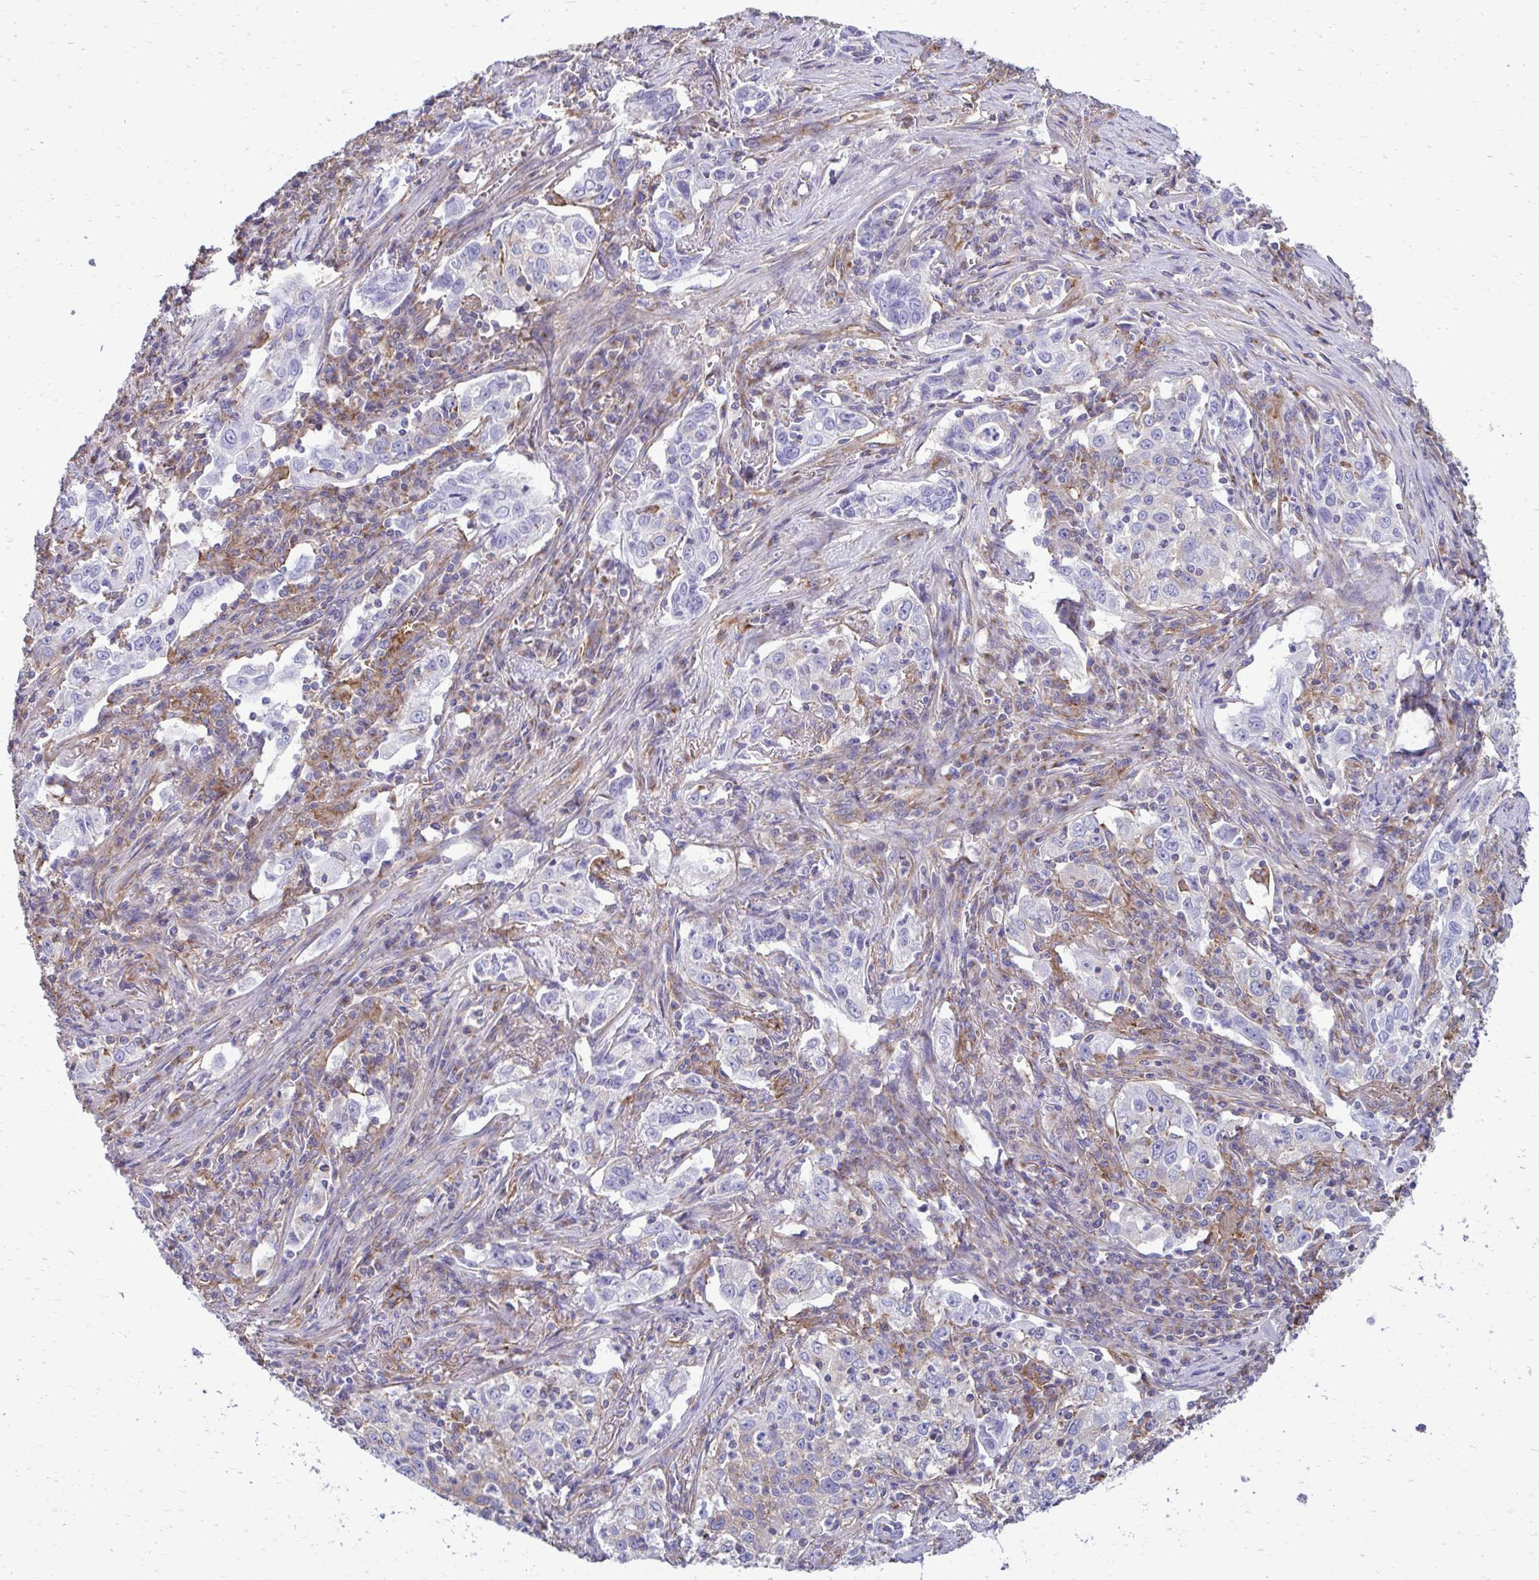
{"staining": {"intensity": "weak", "quantity": "<25%", "location": "cytoplasmic/membranous"}, "tissue": "lung cancer", "cell_type": "Tumor cells", "image_type": "cancer", "snomed": [{"axis": "morphology", "description": "Squamous cell carcinoma, NOS"}, {"axis": "topography", "description": "Lung"}], "caption": "The micrograph shows no staining of tumor cells in lung cancer.", "gene": "CLTA", "patient": {"sex": "male", "age": 71}}